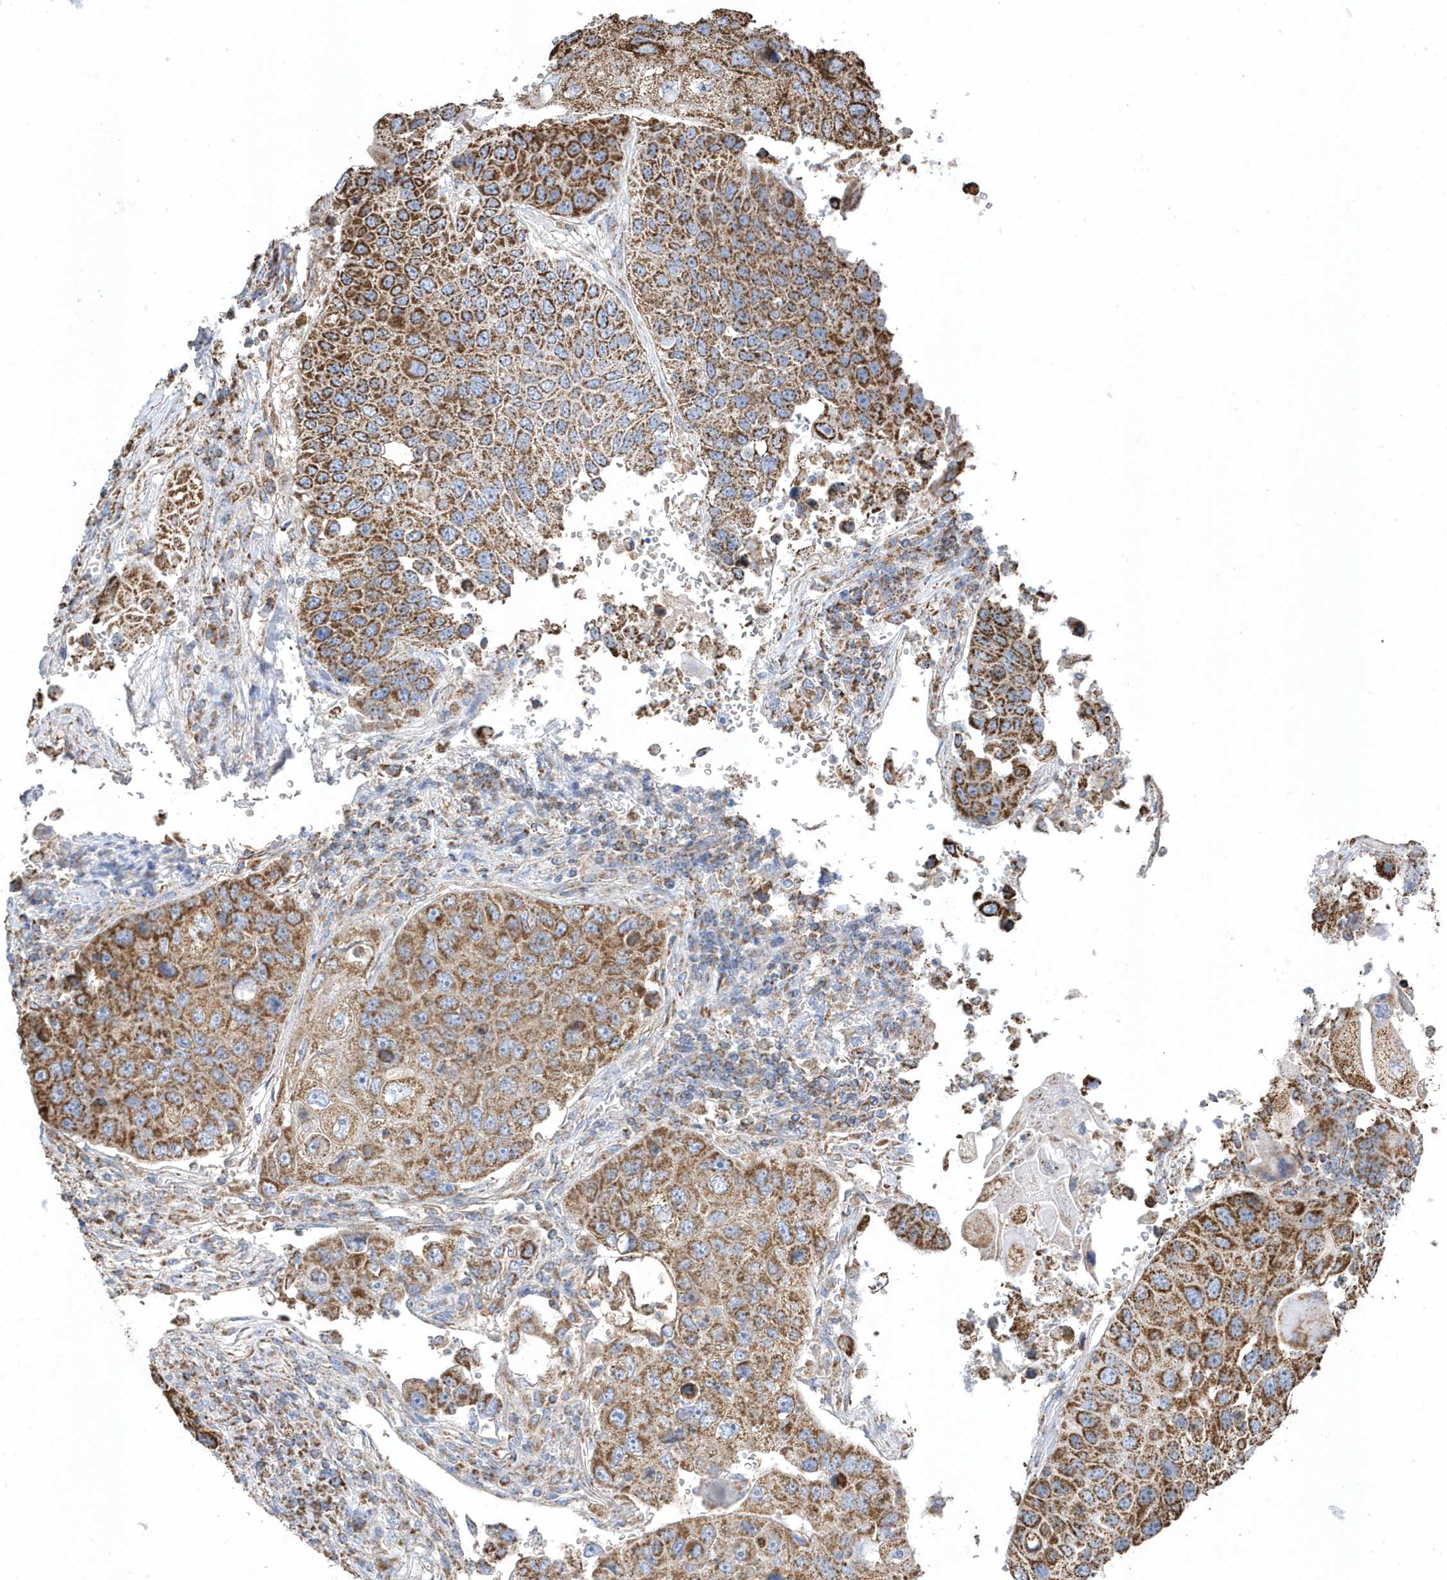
{"staining": {"intensity": "moderate", "quantity": ">75%", "location": "cytoplasmic/membranous"}, "tissue": "lung cancer", "cell_type": "Tumor cells", "image_type": "cancer", "snomed": [{"axis": "morphology", "description": "Squamous cell carcinoma, NOS"}, {"axis": "topography", "description": "Lung"}], "caption": "Moderate cytoplasmic/membranous expression is present in approximately >75% of tumor cells in squamous cell carcinoma (lung).", "gene": "GTPBP8", "patient": {"sex": "male", "age": 61}}